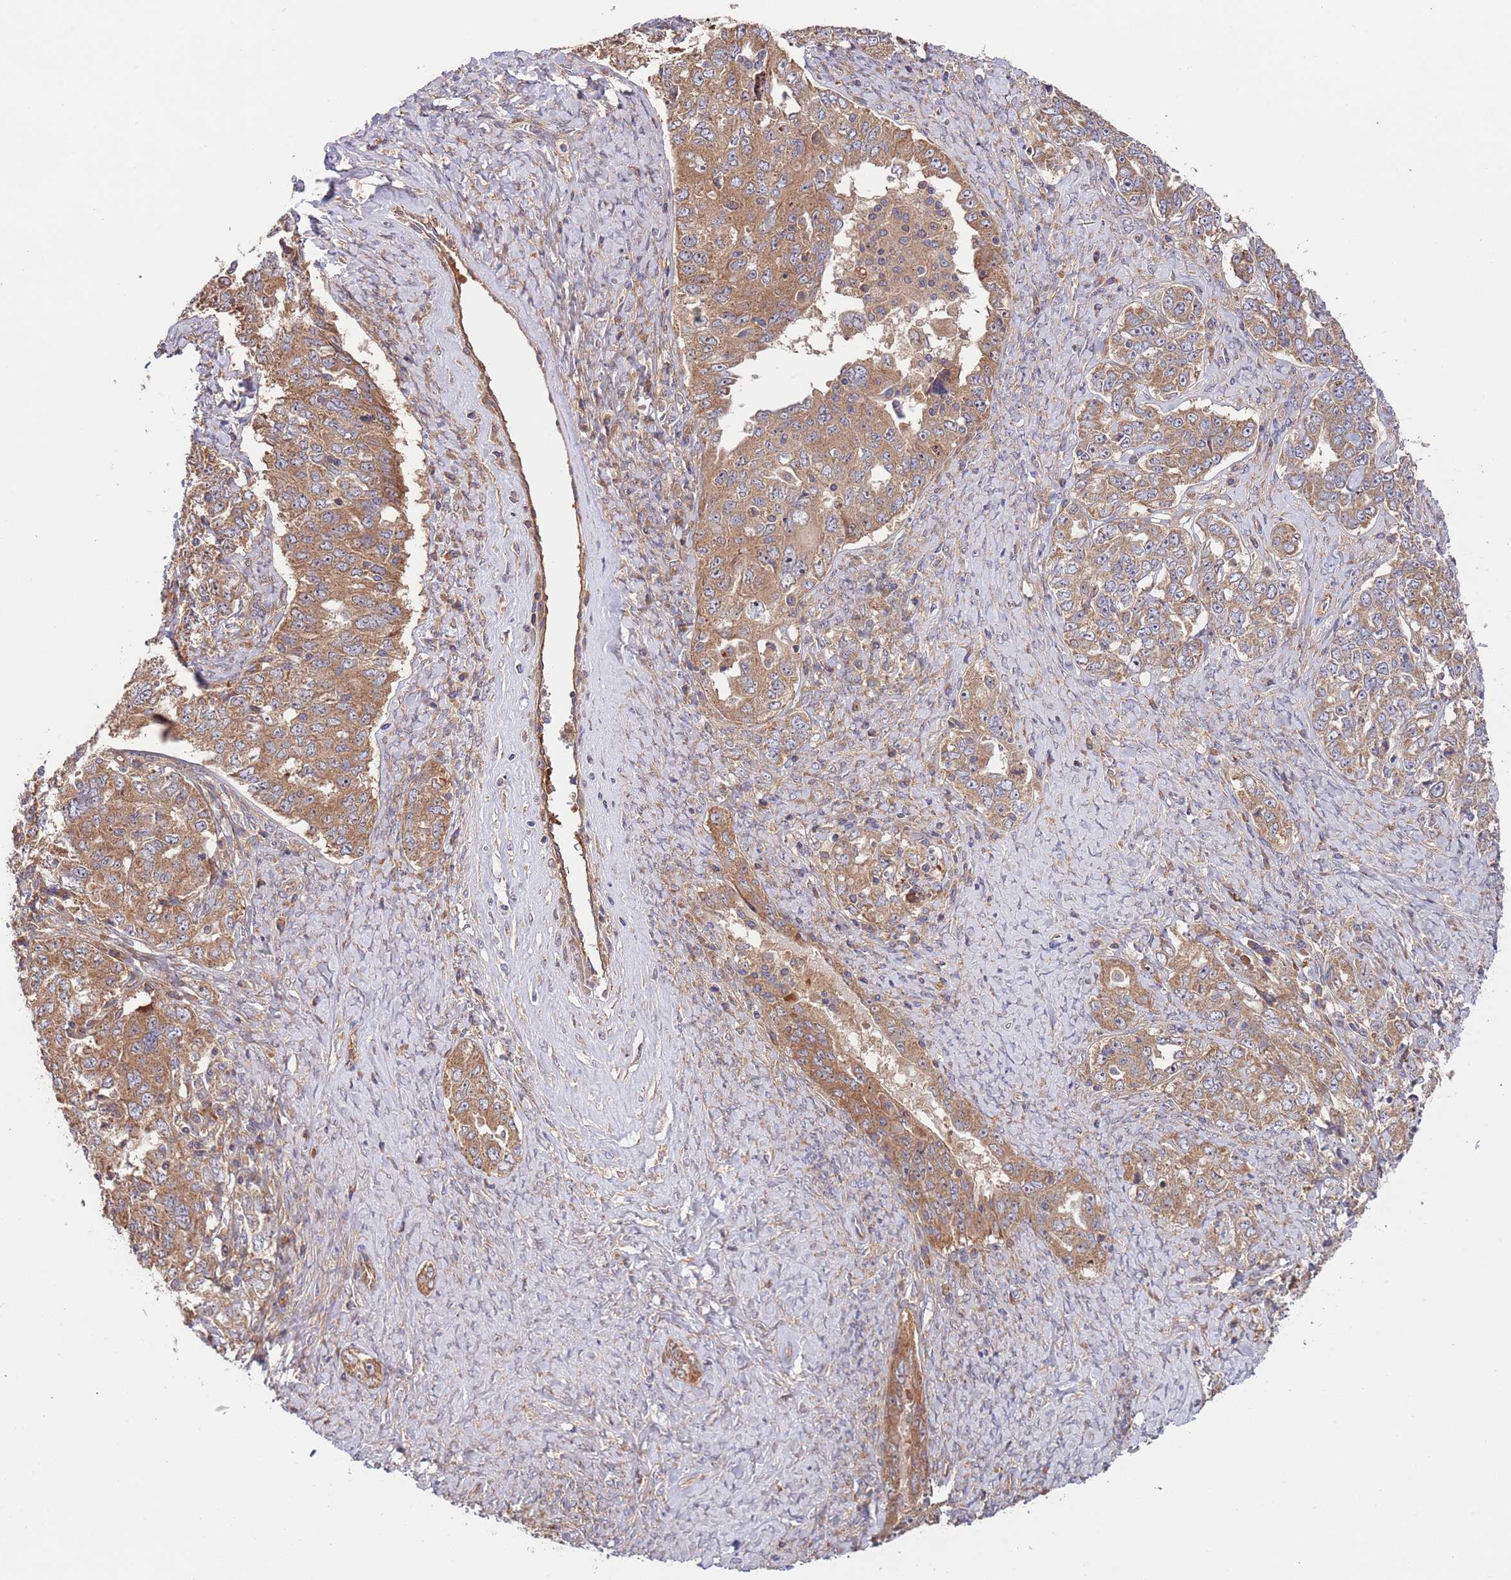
{"staining": {"intensity": "moderate", "quantity": ">75%", "location": "cytoplasmic/membranous"}, "tissue": "ovarian cancer", "cell_type": "Tumor cells", "image_type": "cancer", "snomed": [{"axis": "morphology", "description": "Carcinoma, endometroid"}, {"axis": "topography", "description": "Ovary"}], "caption": "Ovarian endometroid carcinoma stained with a protein marker reveals moderate staining in tumor cells.", "gene": "EIF3F", "patient": {"sex": "female", "age": 62}}